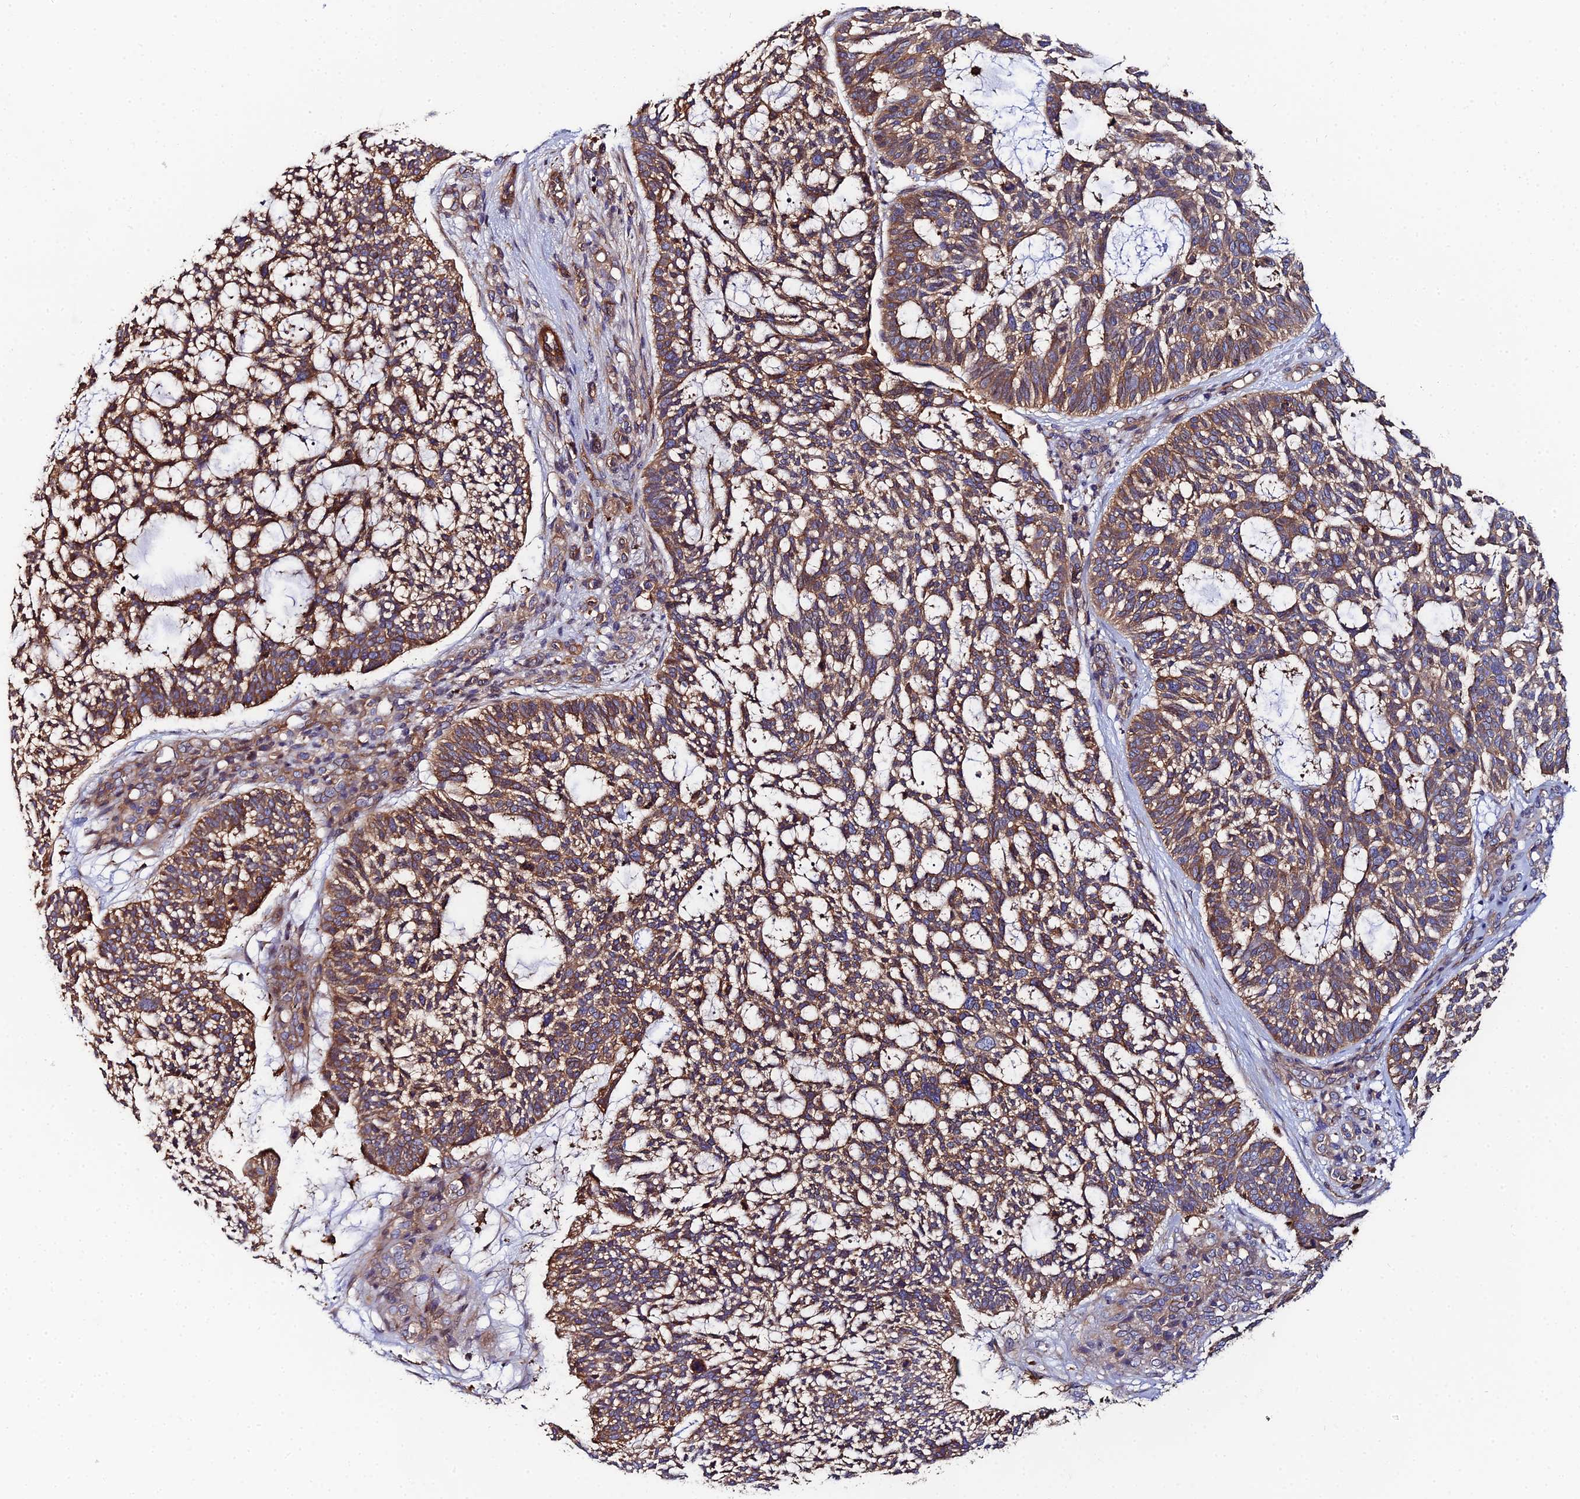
{"staining": {"intensity": "moderate", "quantity": ">75%", "location": "cytoplasmic/membranous"}, "tissue": "skin cancer", "cell_type": "Tumor cells", "image_type": "cancer", "snomed": [{"axis": "morphology", "description": "Basal cell carcinoma"}, {"axis": "topography", "description": "Skin"}], "caption": "Approximately >75% of tumor cells in human skin cancer demonstrate moderate cytoplasmic/membranous protein positivity as visualized by brown immunohistochemical staining.", "gene": "GNG5B", "patient": {"sex": "male", "age": 88}}